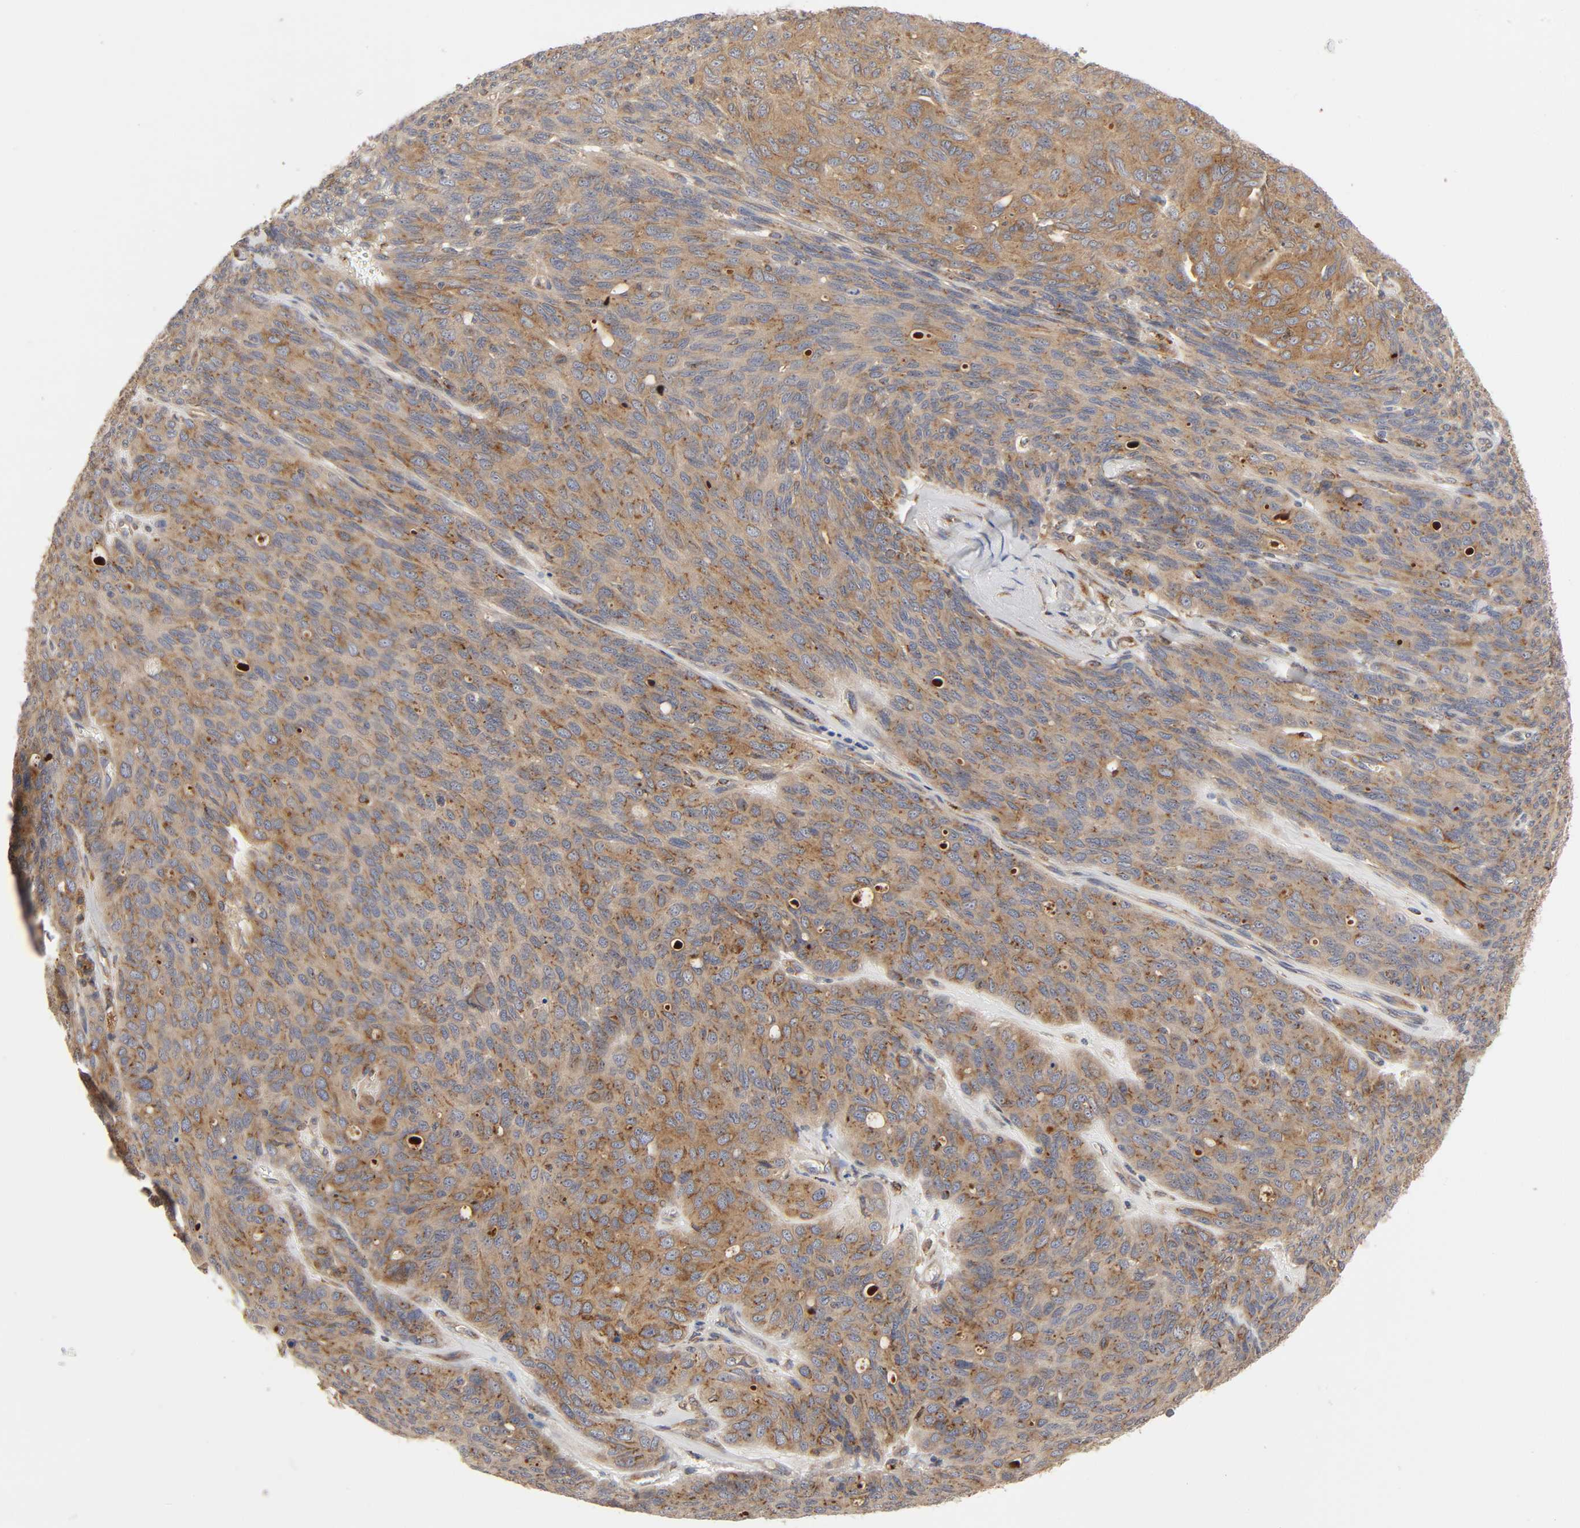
{"staining": {"intensity": "moderate", "quantity": ">75%", "location": "cytoplasmic/membranous"}, "tissue": "ovarian cancer", "cell_type": "Tumor cells", "image_type": "cancer", "snomed": [{"axis": "morphology", "description": "Carcinoma, endometroid"}, {"axis": "topography", "description": "Ovary"}], "caption": "Human endometroid carcinoma (ovarian) stained for a protein (brown) displays moderate cytoplasmic/membranous positive expression in about >75% of tumor cells.", "gene": "GNPTG", "patient": {"sex": "female", "age": 60}}